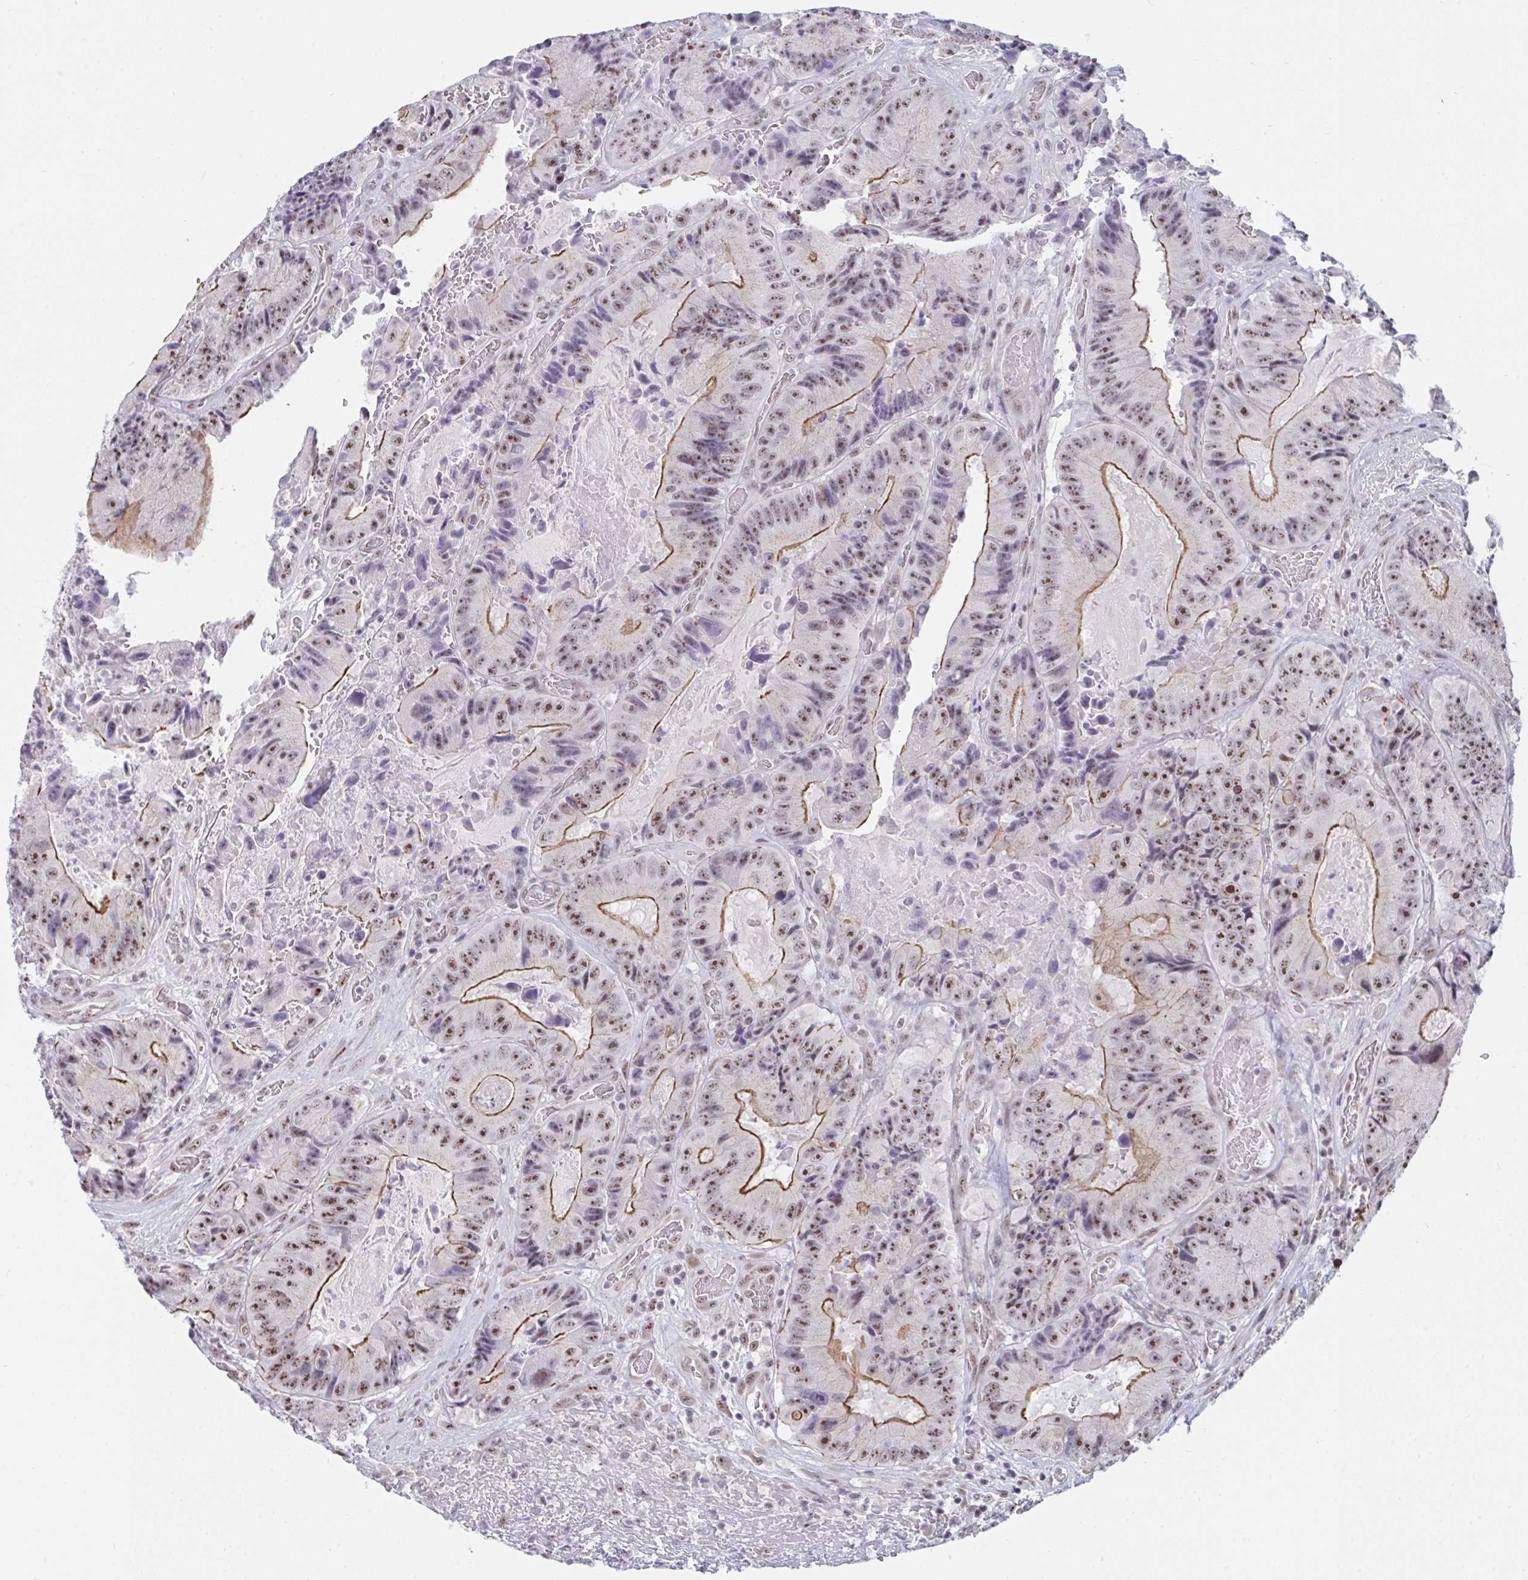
{"staining": {"intensity": "moderate", "quantity": ">75%", "location": "cytoplasmic/membranous,nuclear"}, "tissue": "colorectal cancer", "cell_type": "Tumor cells", "image_type": "cancer", "snomed": [{"axis": "morphology", "description": "Adenocarcinoma, NOS"}, {"axis": "topography", "description": "Colon"}], "caption": "Immunohistochemistry micrograph of neoplastic tissue: human colorectal cancer (adenocarcinoma) stained using IHC reveals medium levels of moderate protein expression localized specifically in the cytoplasmic/membranous and nuclear of tumor cells, appearing as a cytoplasmic/membranous and nuclear brown color.", "gene": "PRR14", "patient": {"sex": "female", "age": 86}}